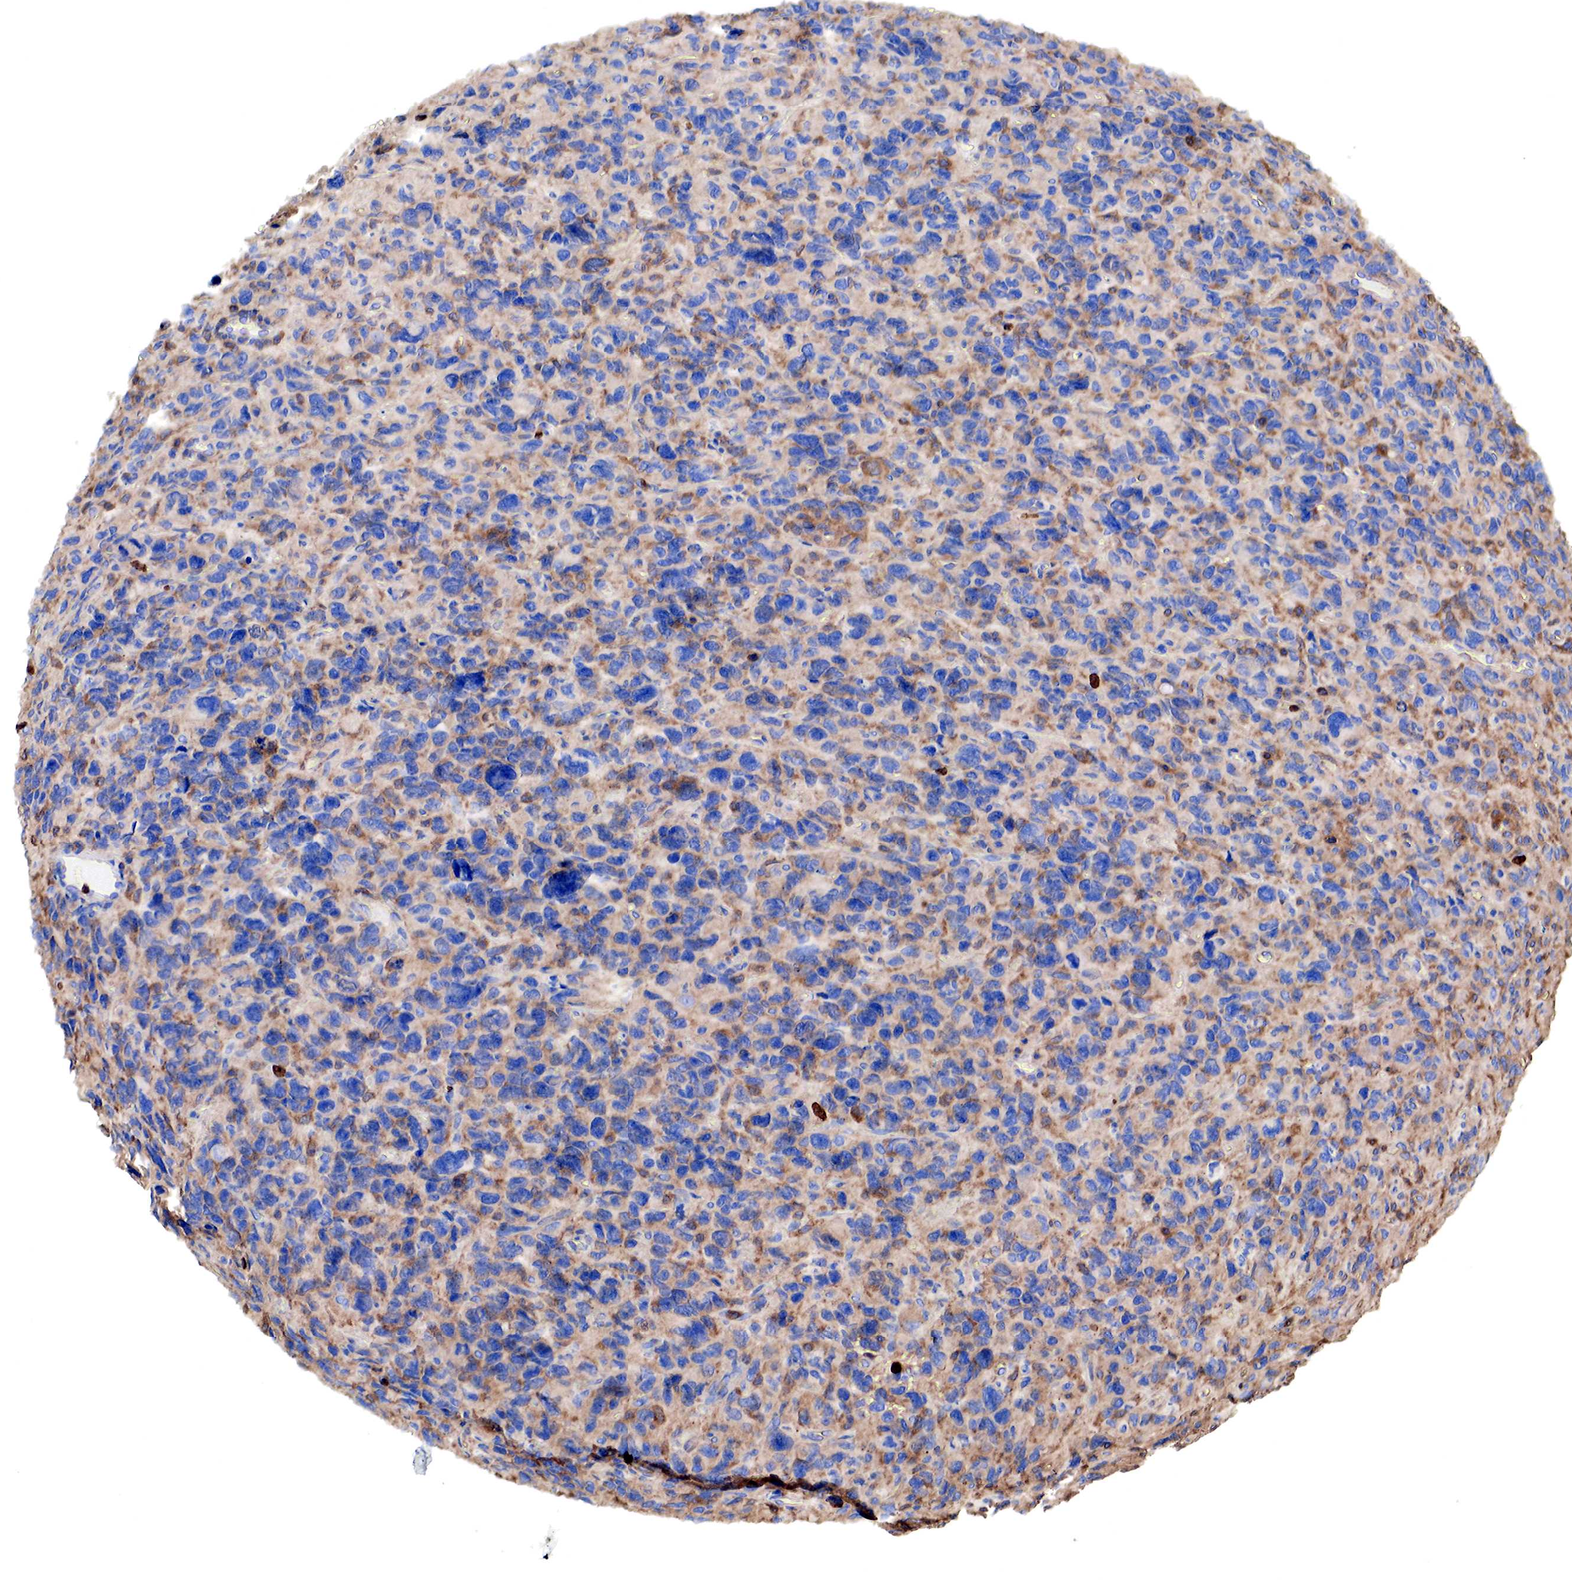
{"staining": {"intensity": "moderate", "quantity": "25%-75%", "location": "cytoplasmic/membranous"}, "tissue": "glioma", "cell_type": "Tumor cells", "image_type": "cancer", "snomed": [{"axis": "morphology", "description": "Glioma, malignant, High grade"}, {"axis": "topography", "description": "Brain"}], "caption": "Glioma was stained to show a protein in brown. There is medium levels of moderate cytoplasmic/membranous staining in approximately 25%-75% of tumor cells.", "gene": "G6PD", "patient": {"sex": "female", "age": 60}}